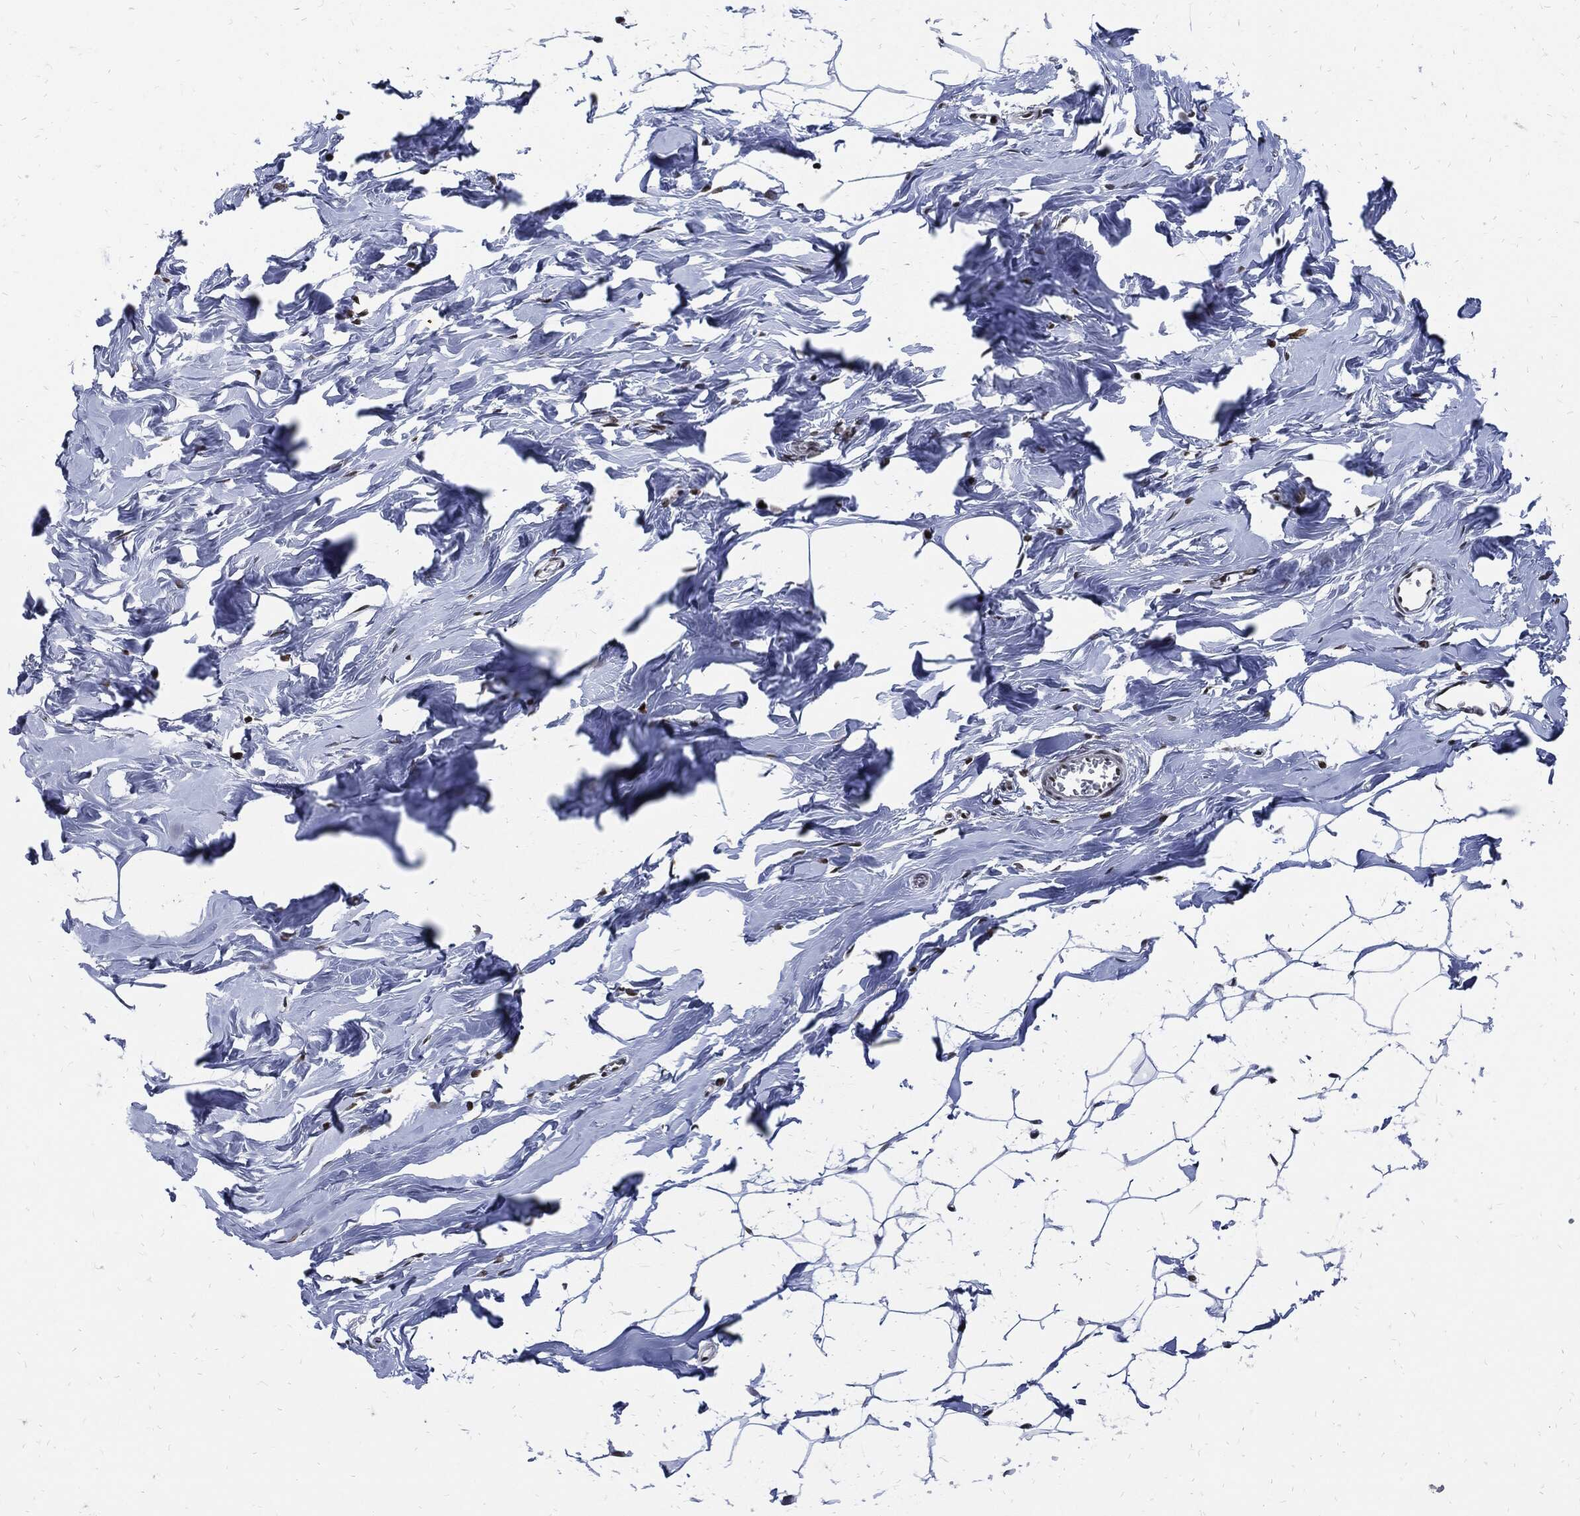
{"staining": {"intensity": "negative", "quantity": "none", "location": "none"}, "tissue": "breast", "cell_type": "Adipocytes", "image_type": "normal", "snomed": [{"axis": "morphology", "description": "Normal tissue, NOS"}, {"axis": "morphology", "description": "Lobular carcinoma, in situ"}, {"axis": "topography", "description": "Breast"}], "caption": "A high-resolution image shows immunohistochemistry (IHC) staining of benign breast, which demonstrates no significant positivity in adipocytes.", "gene": "TERF2", "patient": {"sex": "female", "age": 35}}